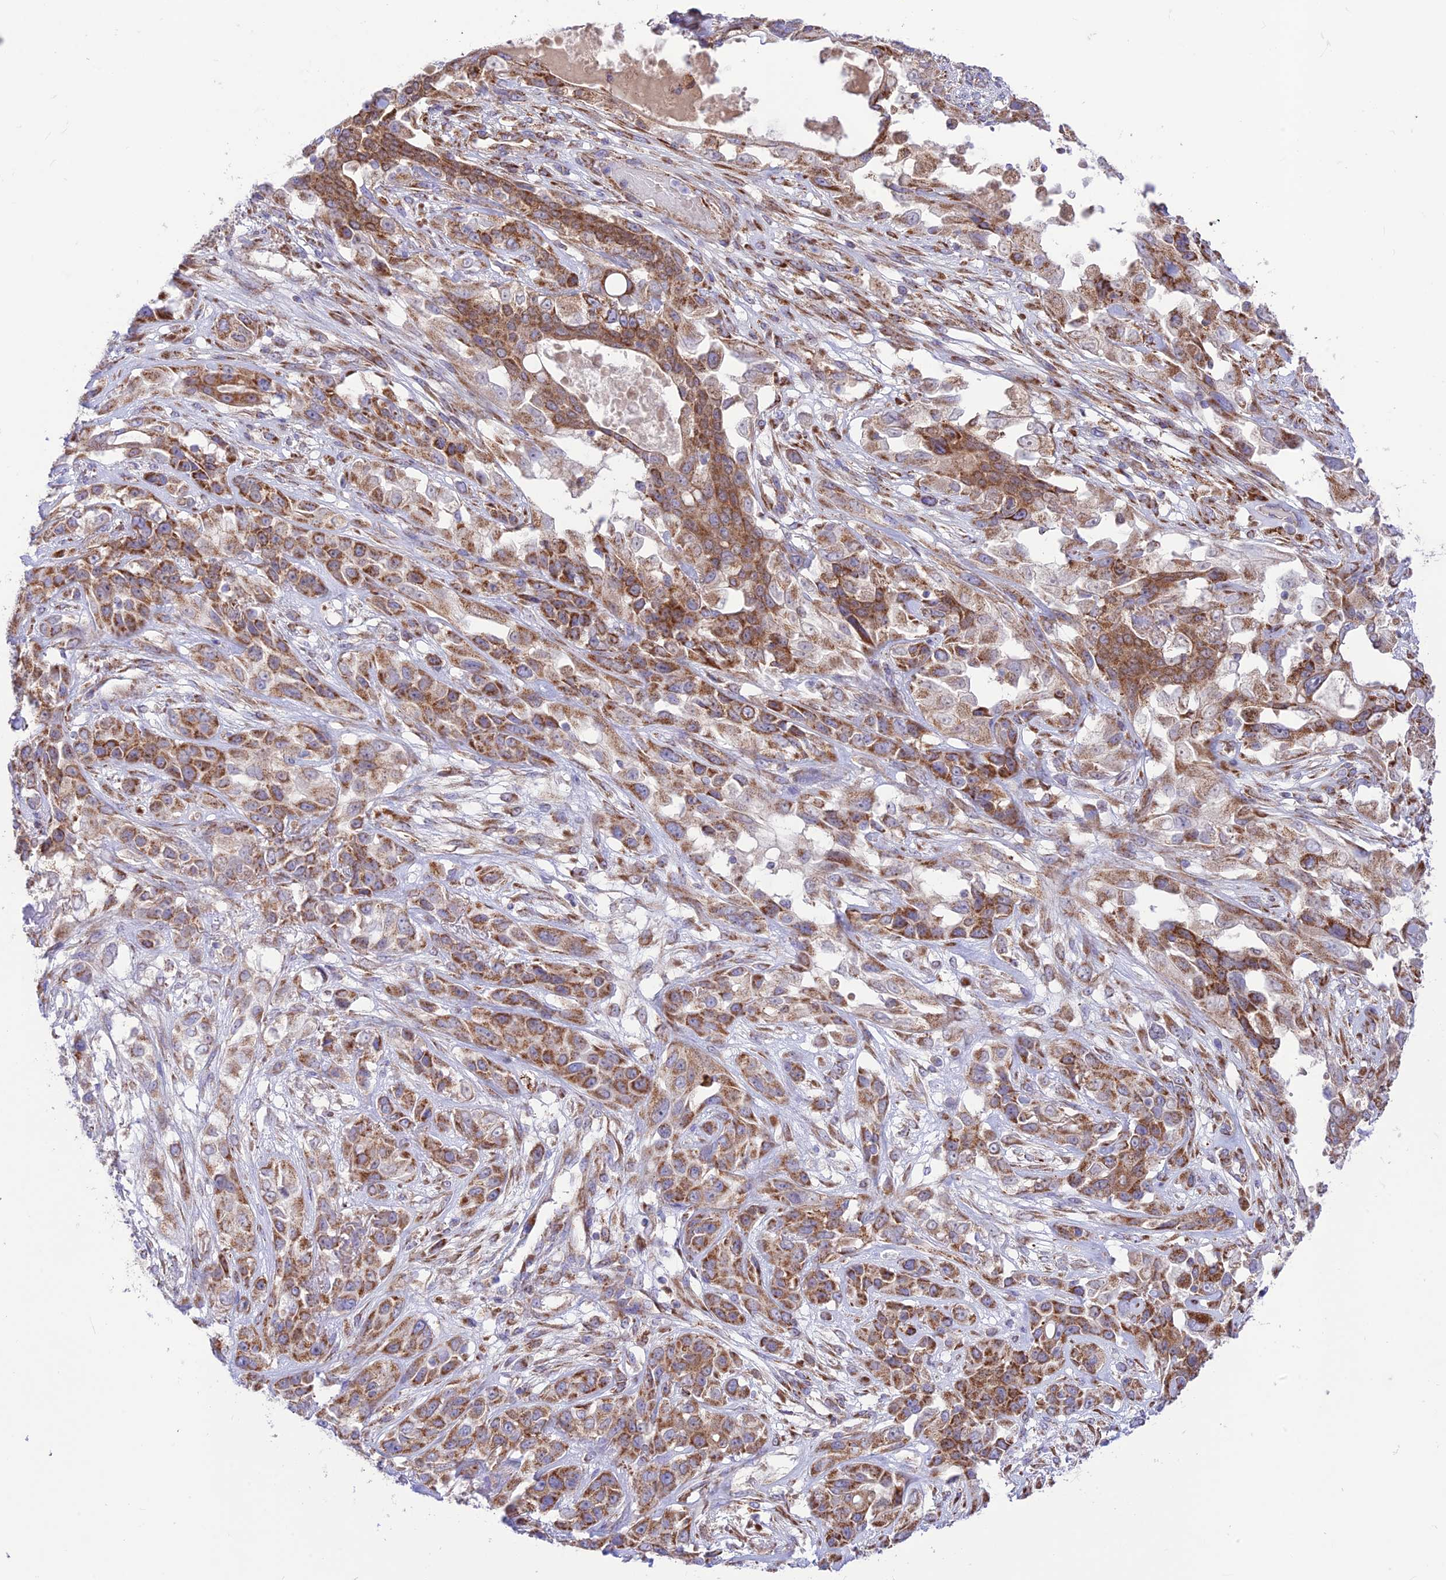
{"staining": {"intensity": "moderate", "quantity": ">75%", "location": "cytoplasmic/membranous"}, "tissue": "lung cancer", "cell_type": "Tumor cells", "image_type": "cancer", "snomed": [{"axis": "morphology", "description": "Squamous cell carcinoma, NOS"}, {"axis": "topography", "description": "Lung"}], "caption": "The immunohistochemical stain shows moderate cytoplasmic/membranous expression in tumor cells of squamous cell carcinoma (lung) tissue.", "gene": "UAP1L1", "patient": {"sex": "female", "age": 70}}